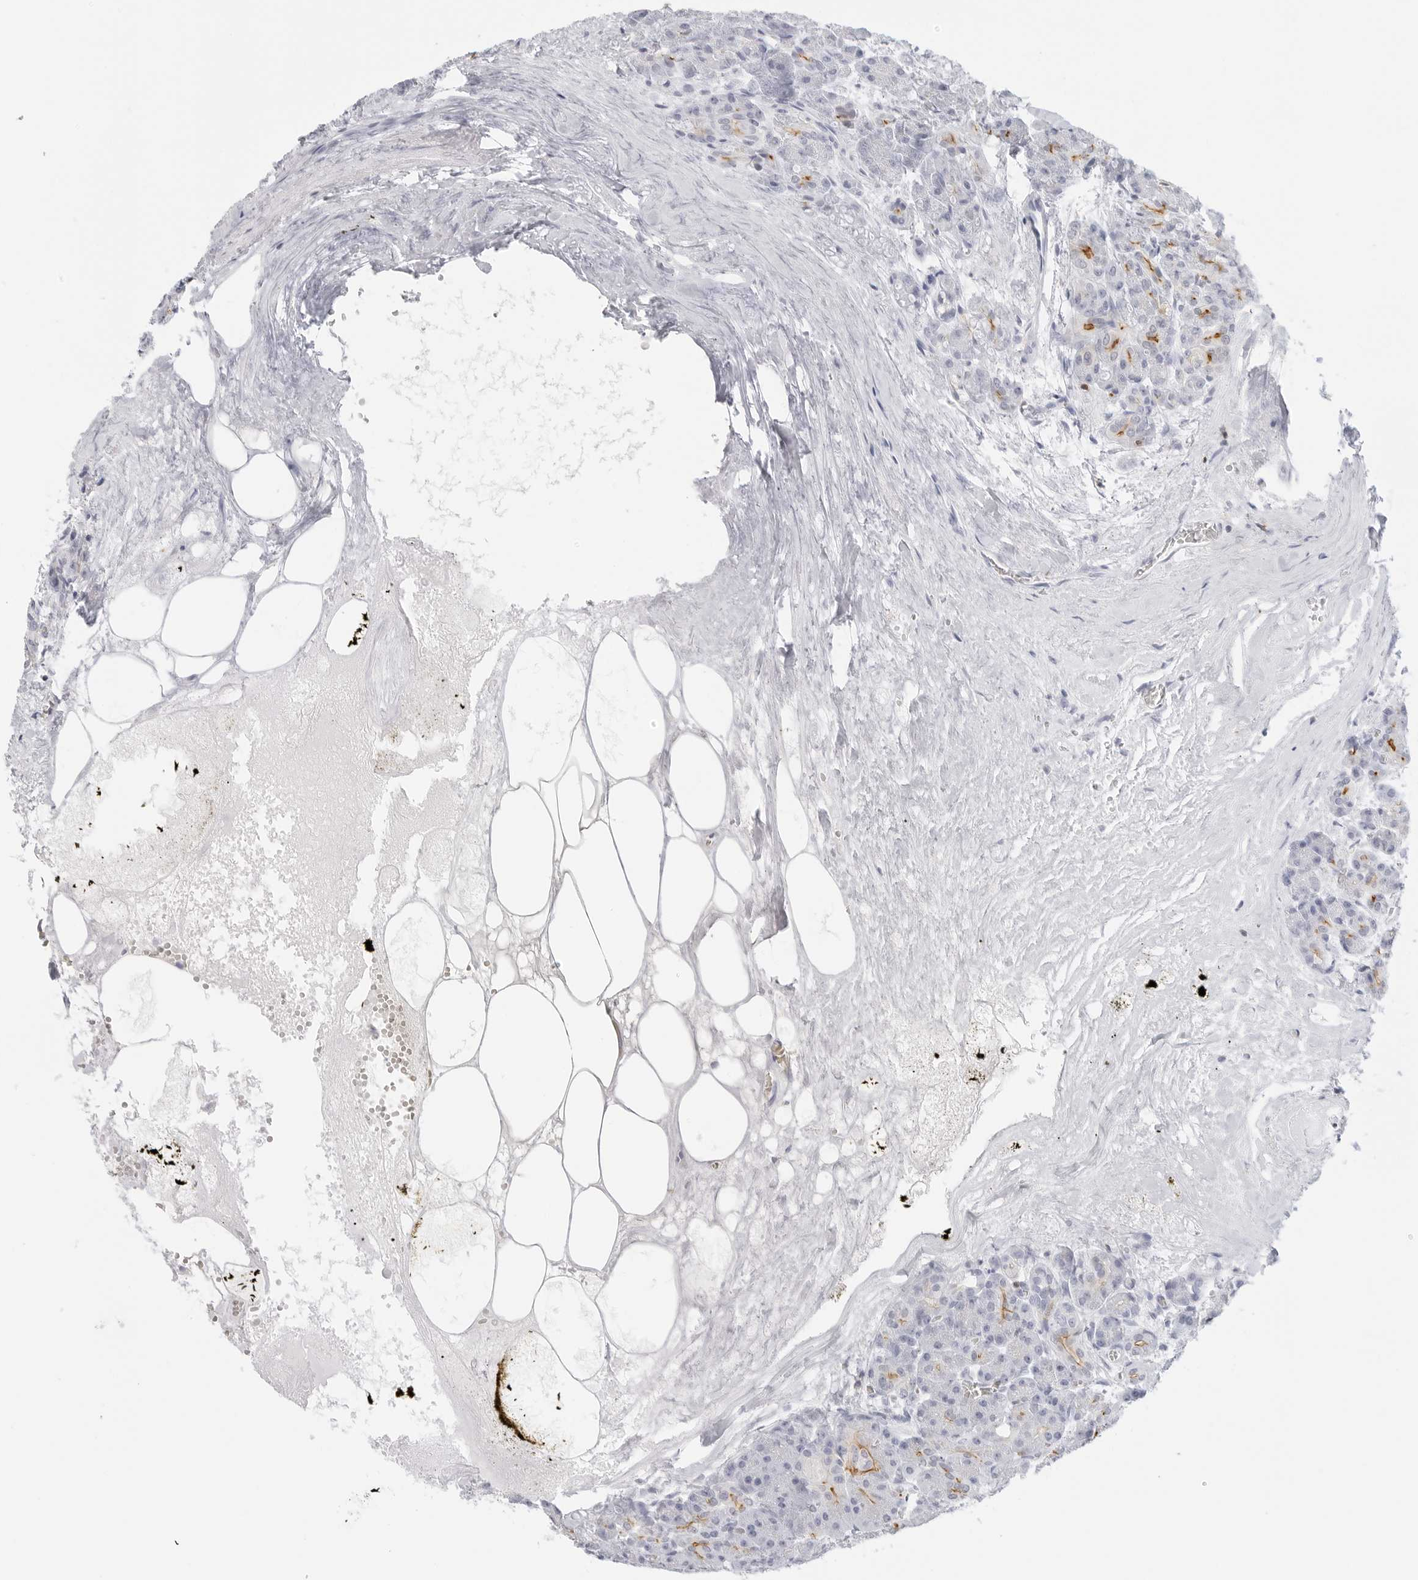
{"staining": {"intensity": "strong", "quantity": "<25%", "location": "cytoplasmic/membranous"}, "tissue": "pancreas", "cell_type": "Exocrine glandular cells", "image_type": "normal", "snomed": [{"axis": "morphology", "description": "Normal tissue, NOS"}, {"axis": "topography", "description": "Pancreas"}], "caption": "Immunohistochemical staining of benign human pancreas shows <25% levels of strong cytoplasmic/membranous protein expression in about <25% of exocrine glandular cells.", "gene": "SLC9A3R1", "patient": {"sex": "male", "age": 63}}